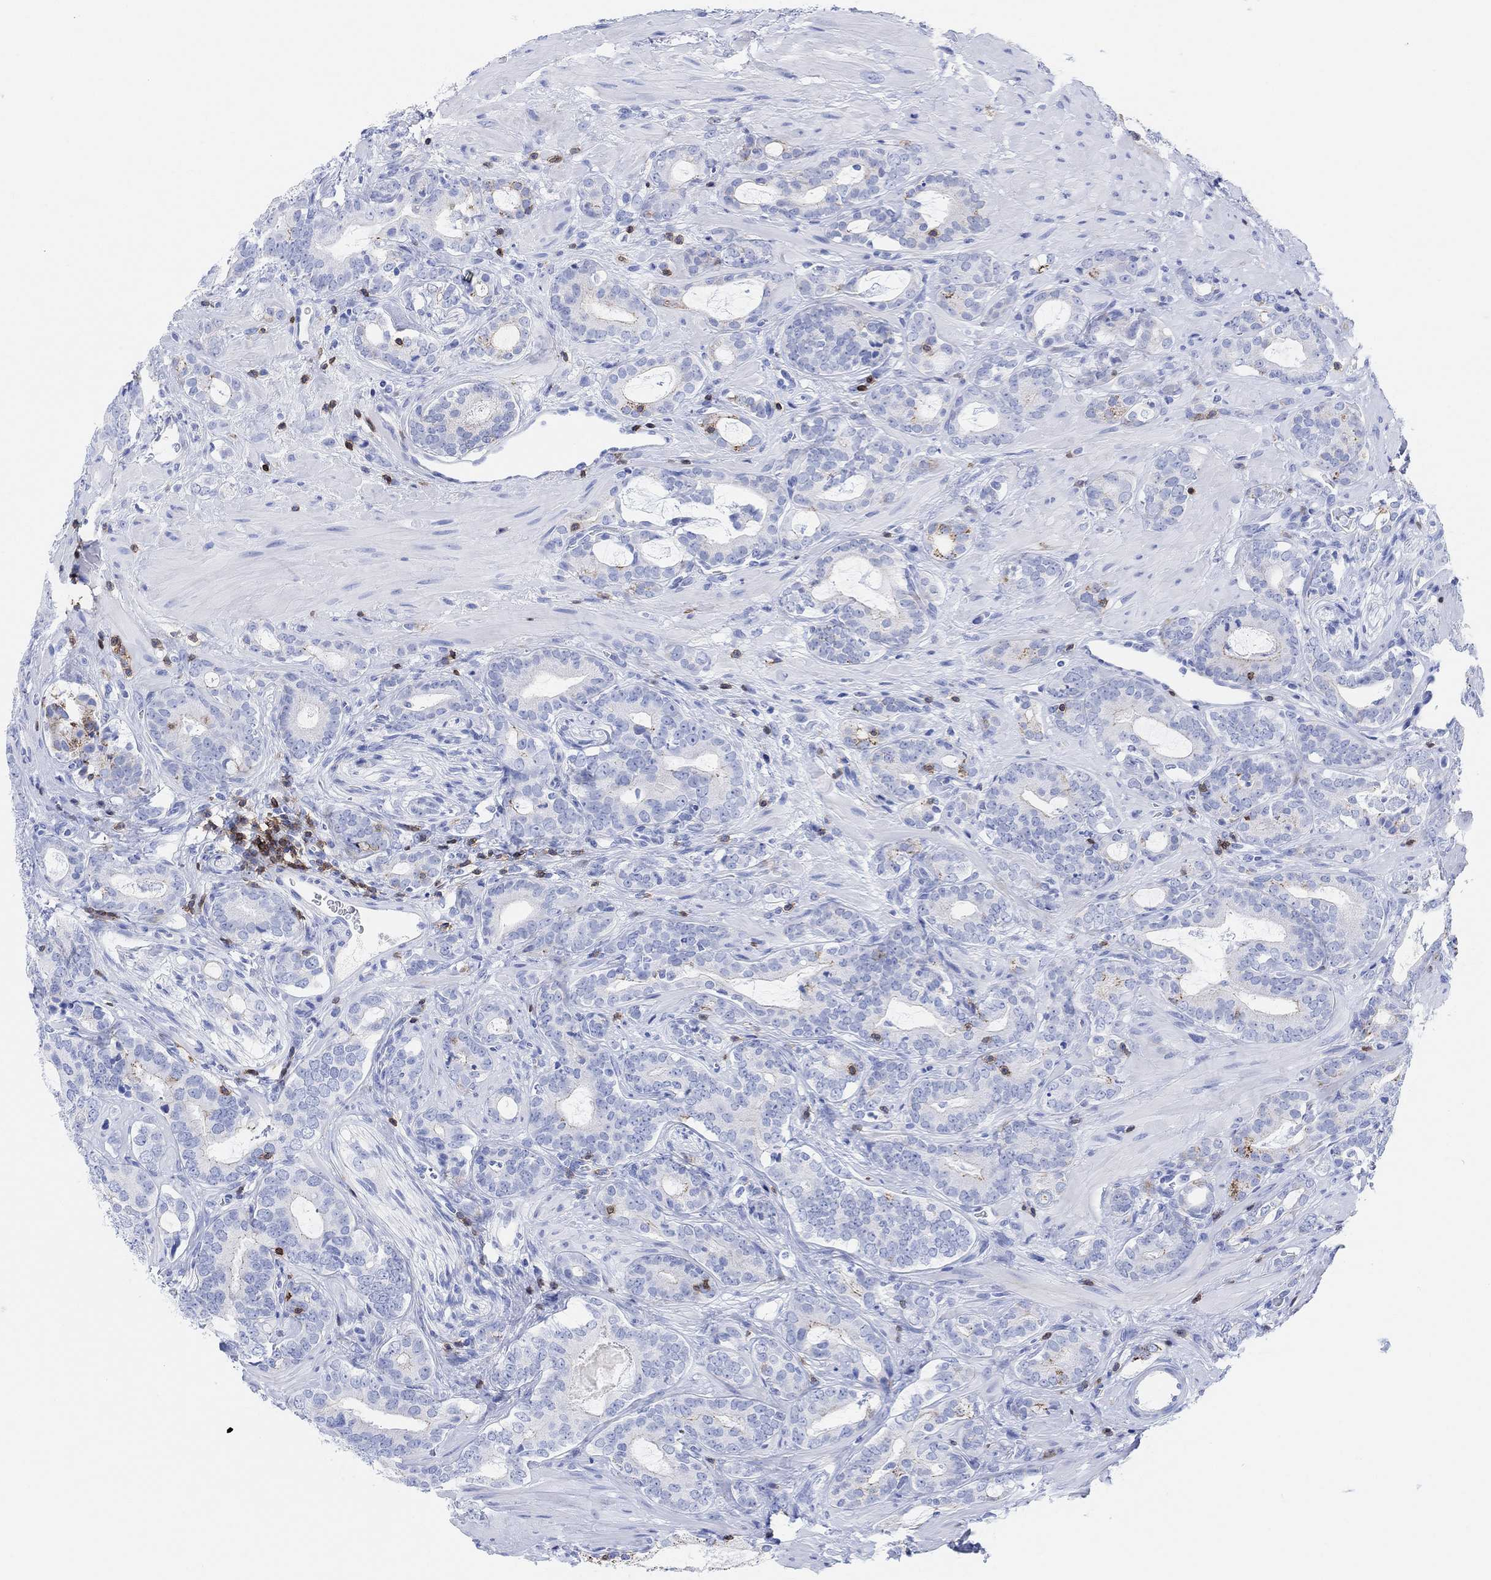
{"staining": {"intensity": "moderate", "quantity": "<25%", "location": "cytoplasmic/membranous"}, "tissue": "prostate cancer", "cell_type": "Tumor cells", "image_type": "cancer", "snomed": [{"axis": "morphology", "description": "Adenocarcinoma, NOS"}, {"axis": "topography", "description": "Prostate"}], "caption": "Approximately <25% of tumor cells in human adenocarcinoma (prostate) reveal moderate cytoplasmic/membranous protein expression as visualized by brown immunohistochemical staining.", "gene": "GPR65", "patient": {"sex": "male", "age": 55}}